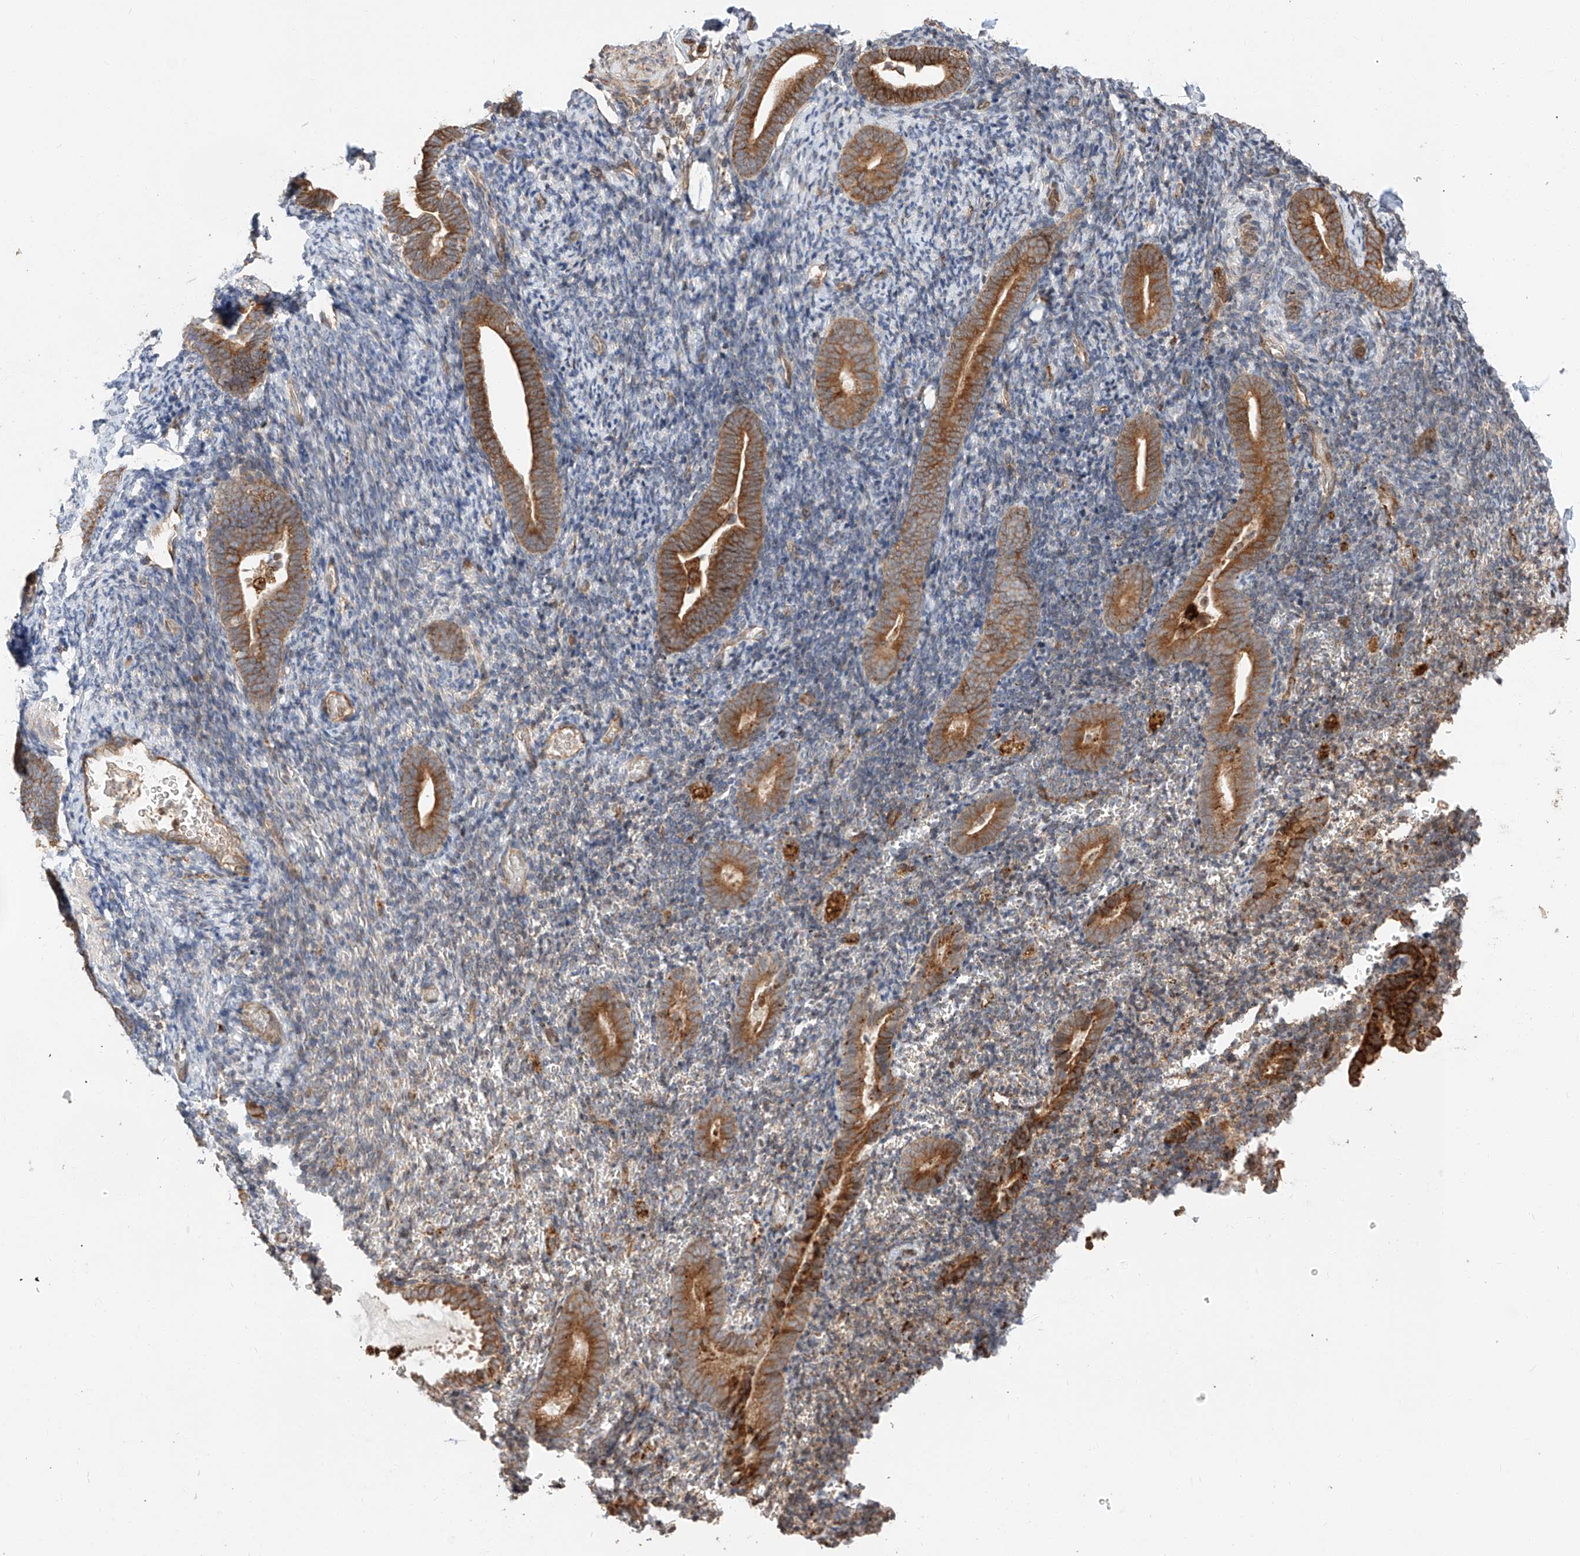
{"staining": {"intensity": "moderate", "quantity": "25%-75%", "location": "cytoplasmic/membranous"}, "tissue": "endometrium", "cell_type": "Cells in endometrial stroma", "image_type": "normal", "snomed": [{"axis": "morphology", "description": "Normal tissue, NOS"}, {"axis": "topography", "description": "Endometrium"}], "caption": "A brown stain shows moderate cytoplasmic/membranous positivity of a protein in cells in endometrial stroma of benign human endometrium.", "gene": "ZNF84", "patient": {"sex": "female", "age": 51}}